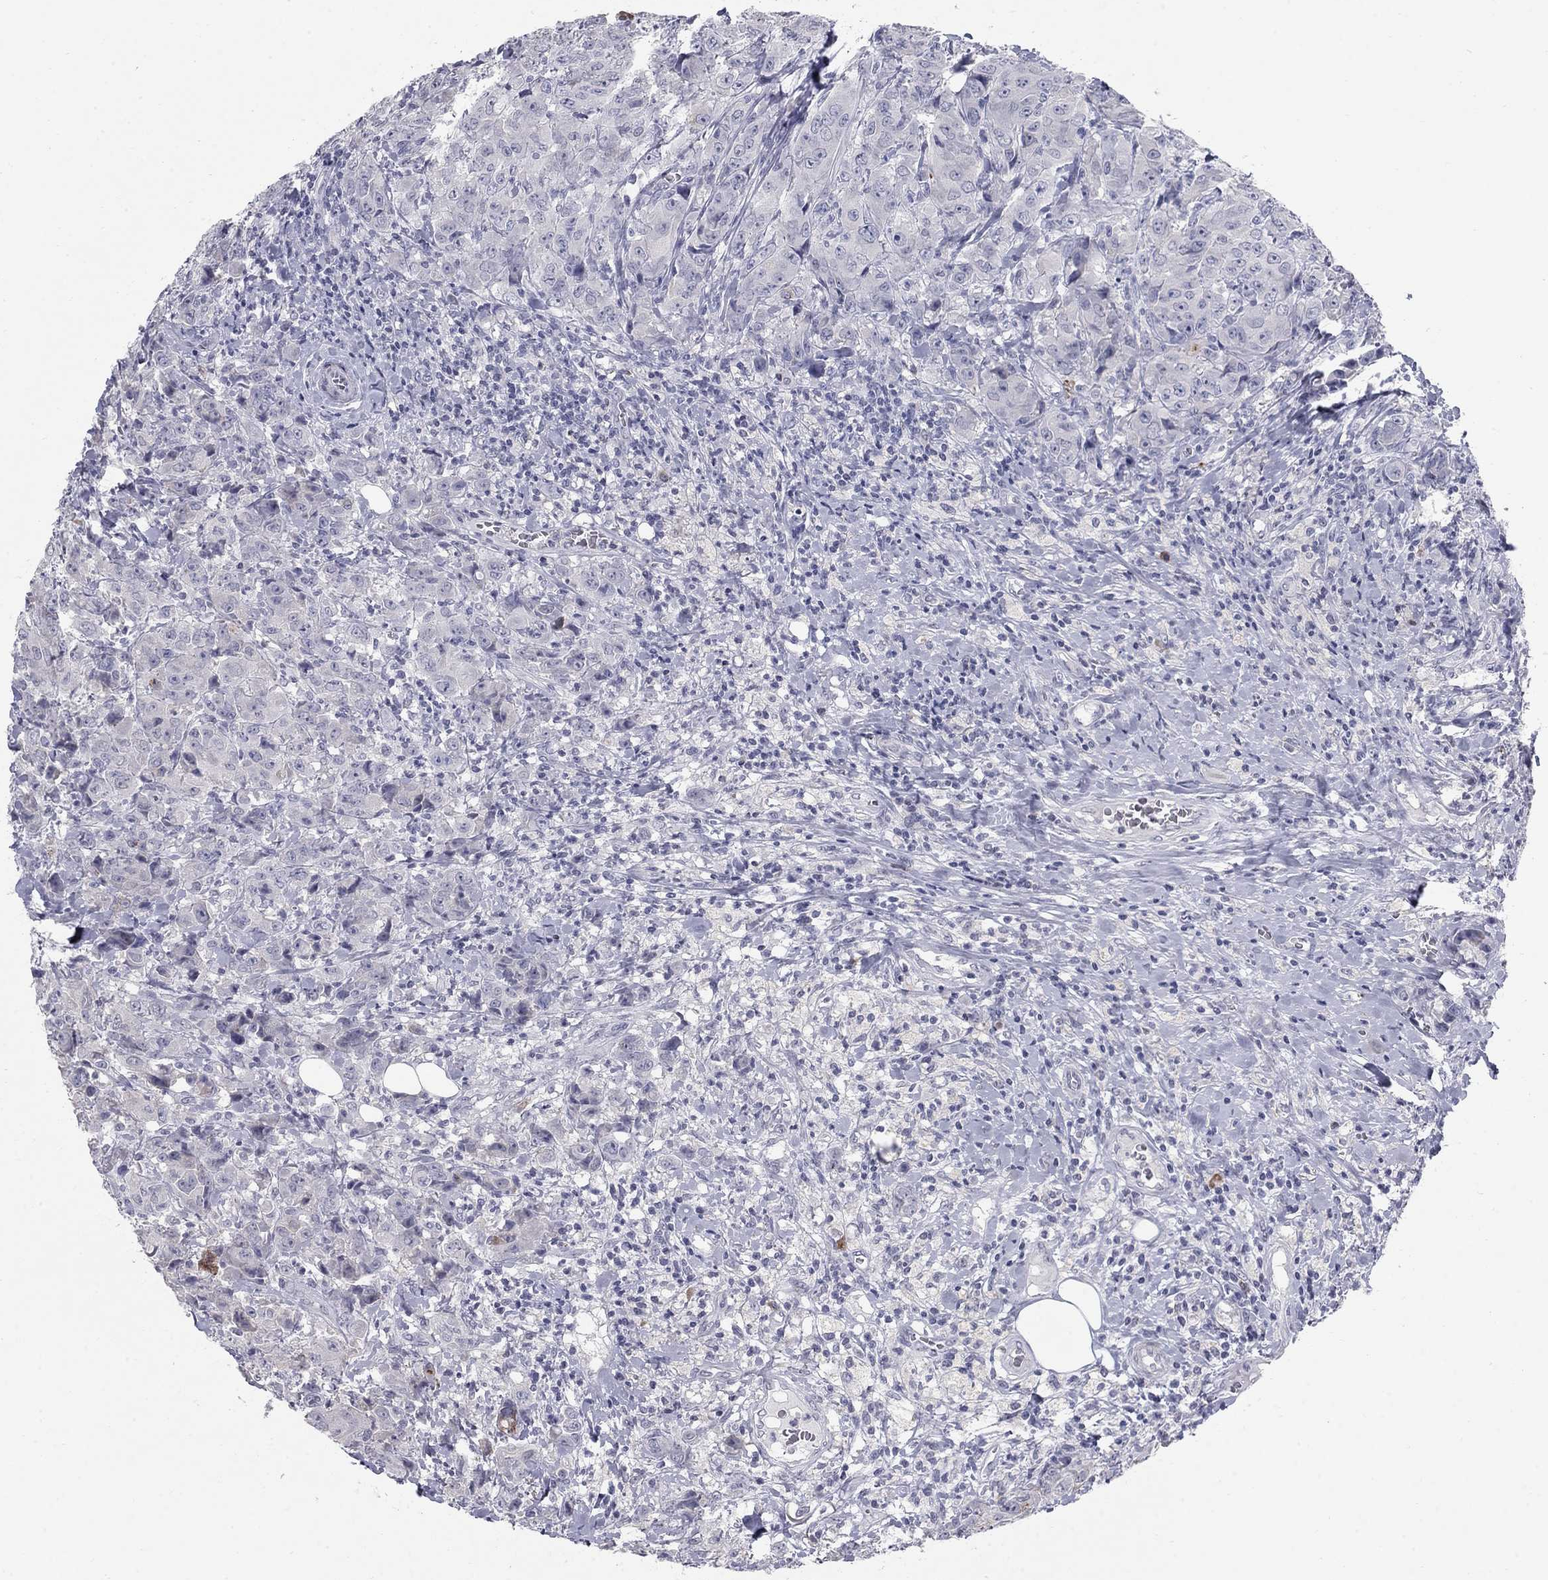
{"staining": {"intensity": "negative", "quantity": "none", "location": "none"}, "tissue": "breast cancer", "cell_type": "Tumor cells", "image_type": "cancer", "snomed": [{"axis": "morphology", "description": "Duct carcinoma"}, {"axis": "topography", "description": "Breast"}], "caption": "Immunohistochemistry (IHC) image of human breast cancer (intraductal carcinoma) stained for a protein (brown), which displays no expression in tumor cells.", "gene": "NTRK2", "patient": {"sex": "female", "age": 43}}